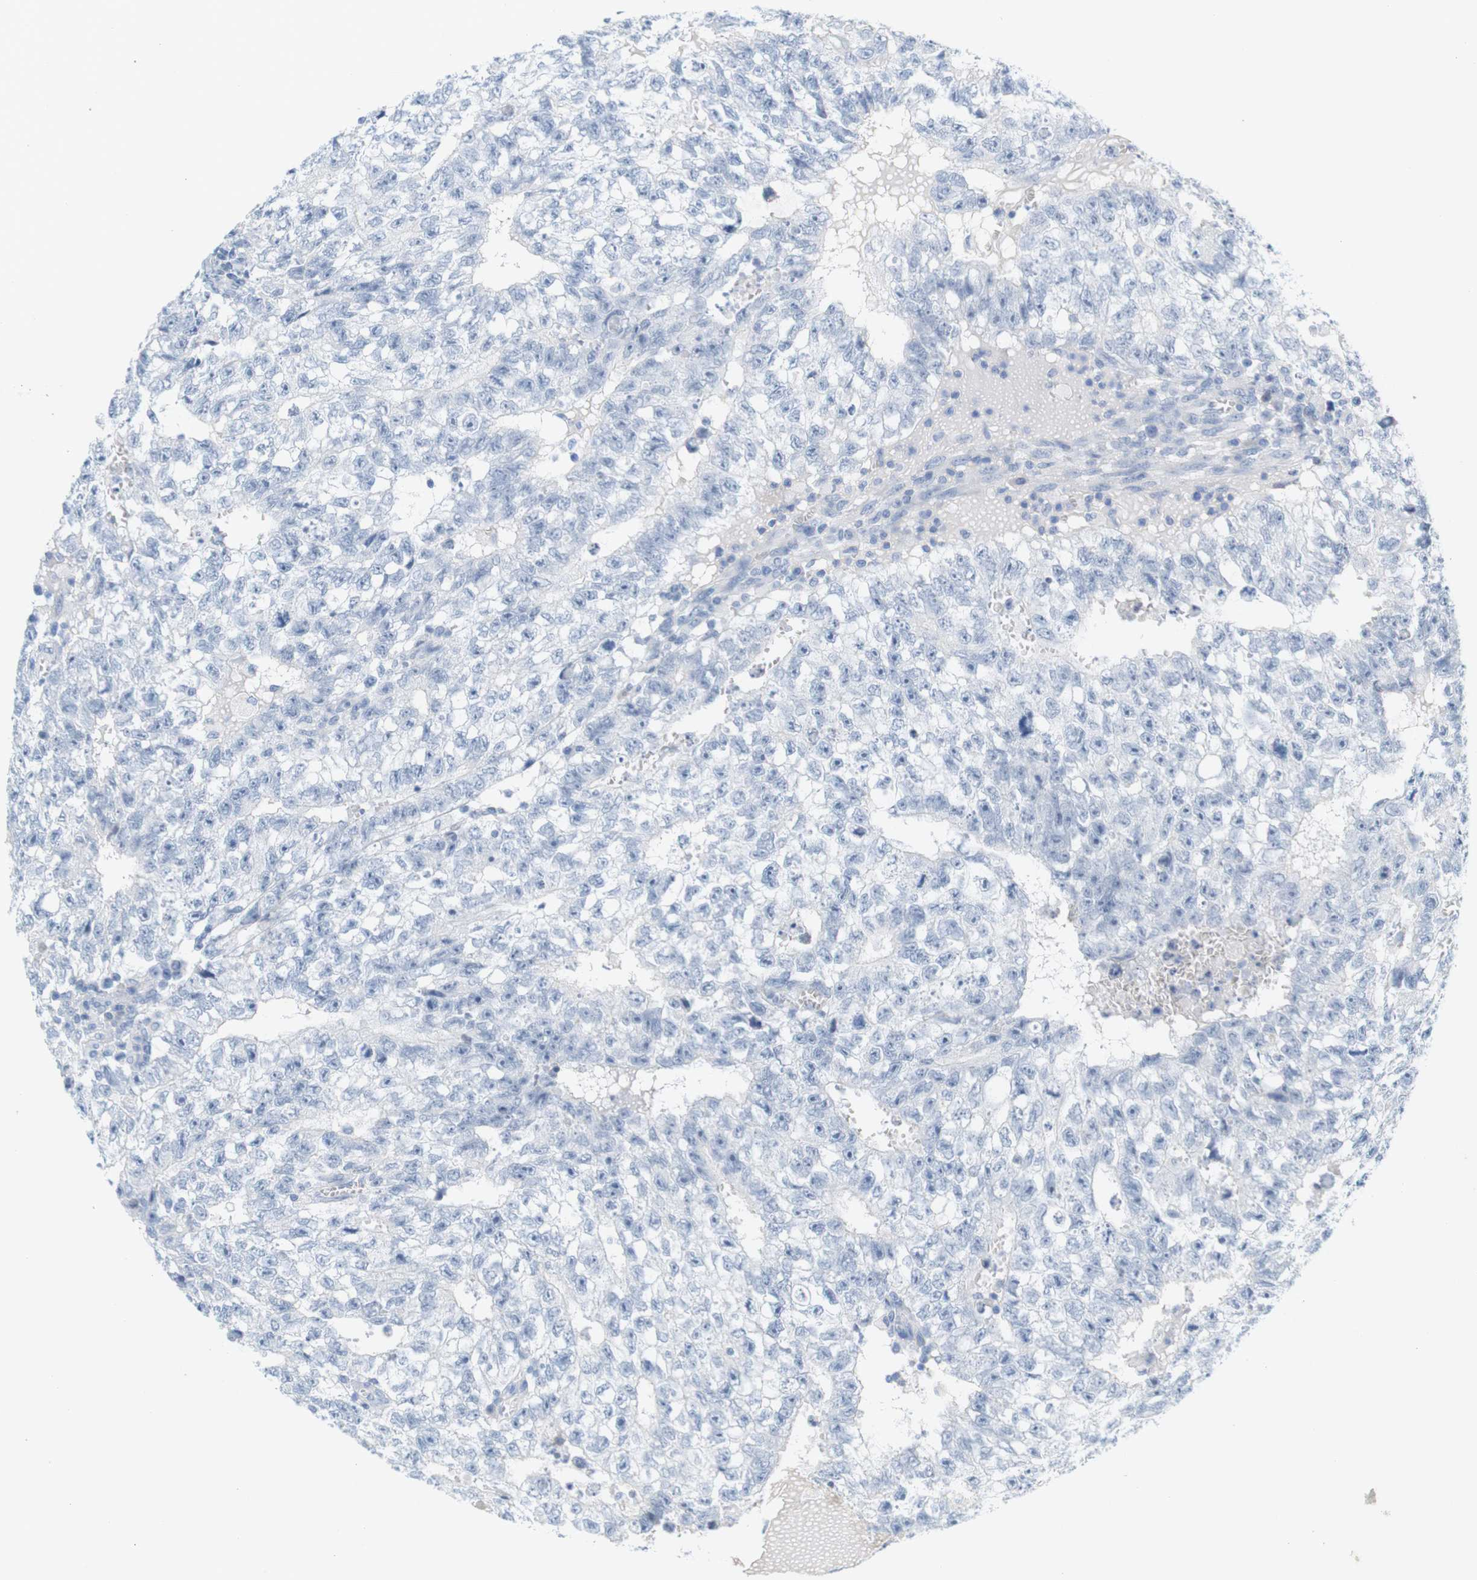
{"staining": {"intensity": "negative", "quantity": "none", "location": "none"}, "tissue": "testis cancer", "cell_type": "Tumor cells", "image_type": "cancer", "snomed": [{"axis": "morphology", "description": "Seminoma, NOS"}, {"axis": "morphology", "description": "Carcinoma, Embryonal, NOS"}, {"axis": "topography", "description": "Testis"}], "caption": "This is a image of IHC staining of embryonal carcinoma (testis), which shows no staining in tumor cells. (DAB (3,3'-diaminobenzidine) IHC with hematoxylin counter stain).", "gene": "RGS9", "patient": {"sex": "male", "age": 38}}